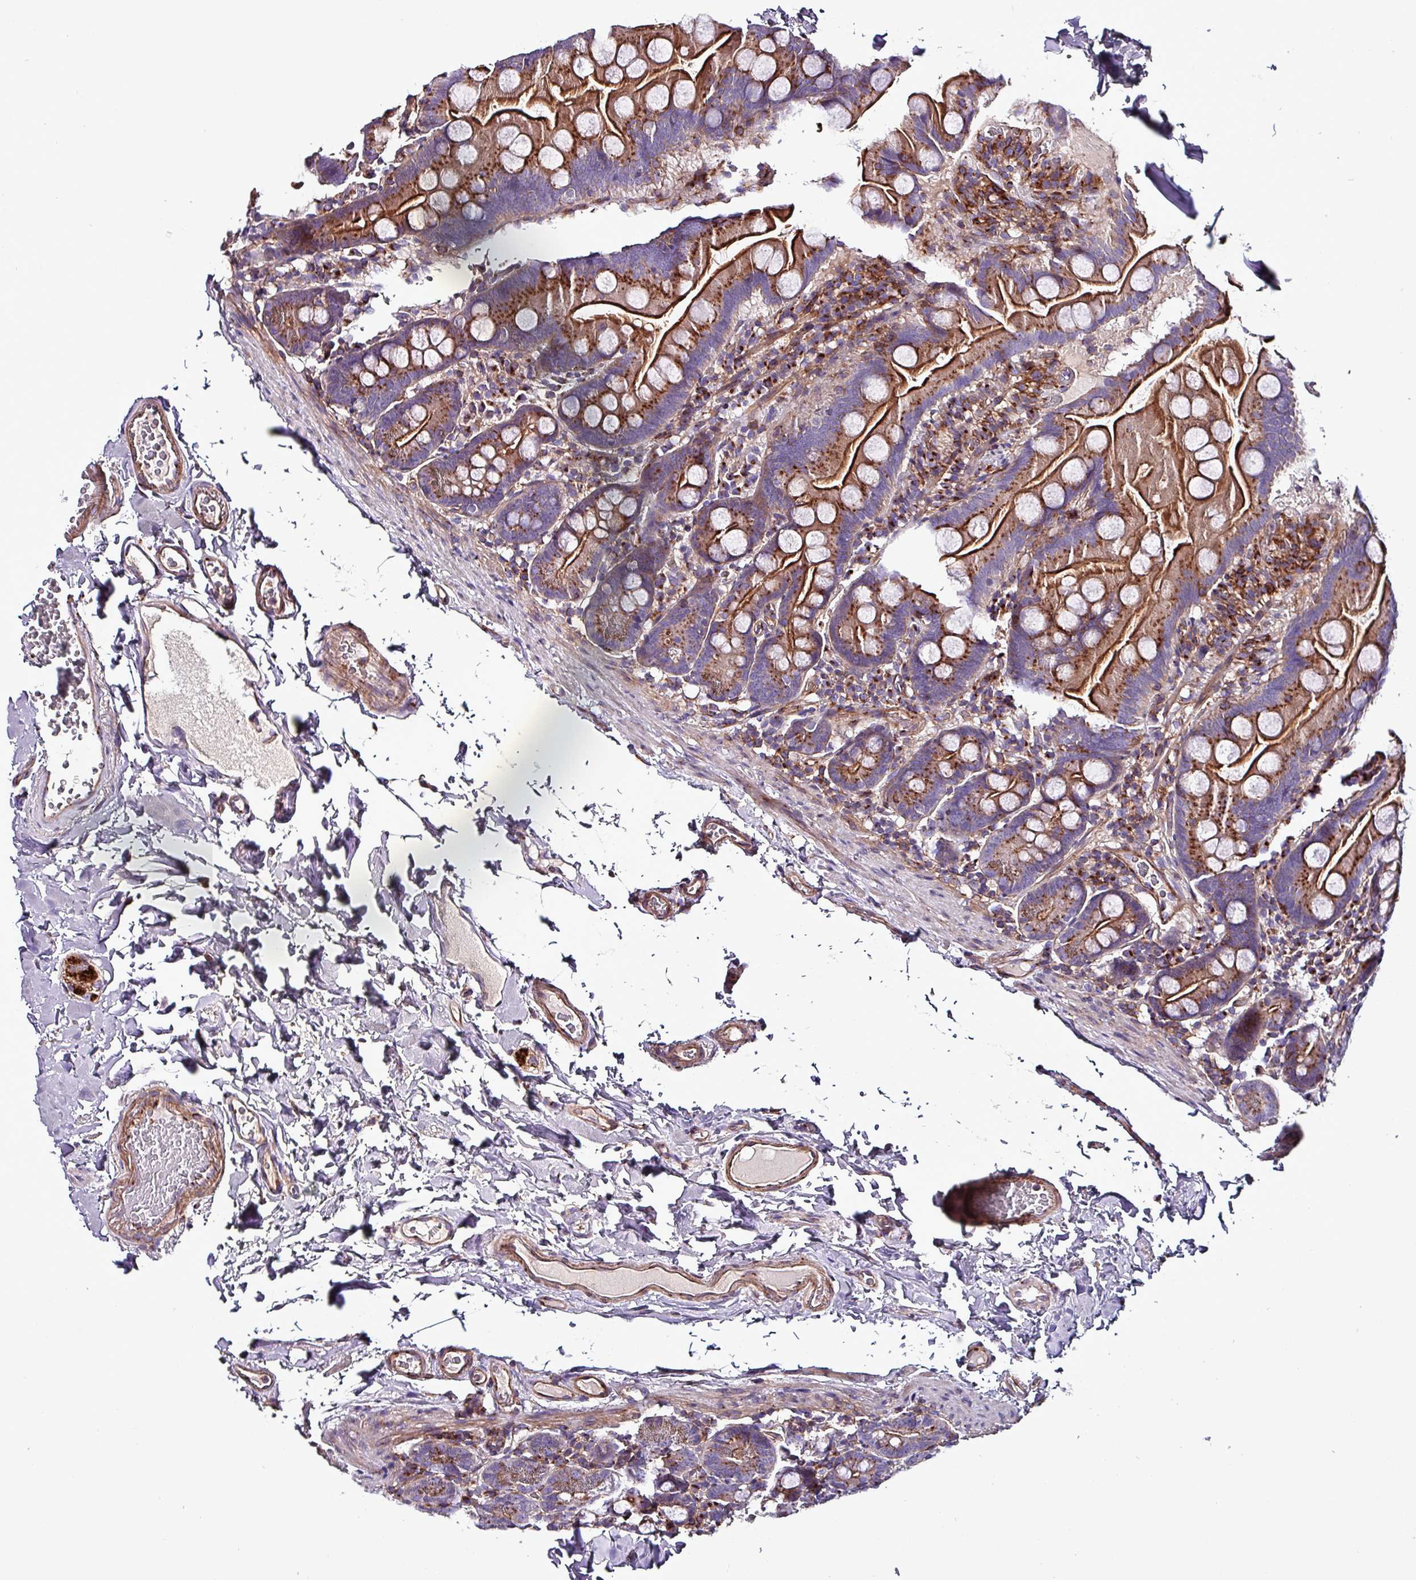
{"staining": {"intensity": "moderate", "quantity": ">75%", "location": "cytoplasmic/membranous"}, "tissue": "small intestine", "cell_type": "Glandular cells", "image_type": "normal", "snomed": [{"axis": "morphology", "description": "Normal tissue, NOS"}, {"axis": "topography", "description": "Small intestine"}], "caption": "Small intestine stained with DAB (3,3'-diaminobenzidine) IHC demonstrates medium levels of moderate cytoplasmic/membranous staining in about >75% of glandular cells.", "gene": "VAMP4", "patient": {"sex": "female", "age": 68}}